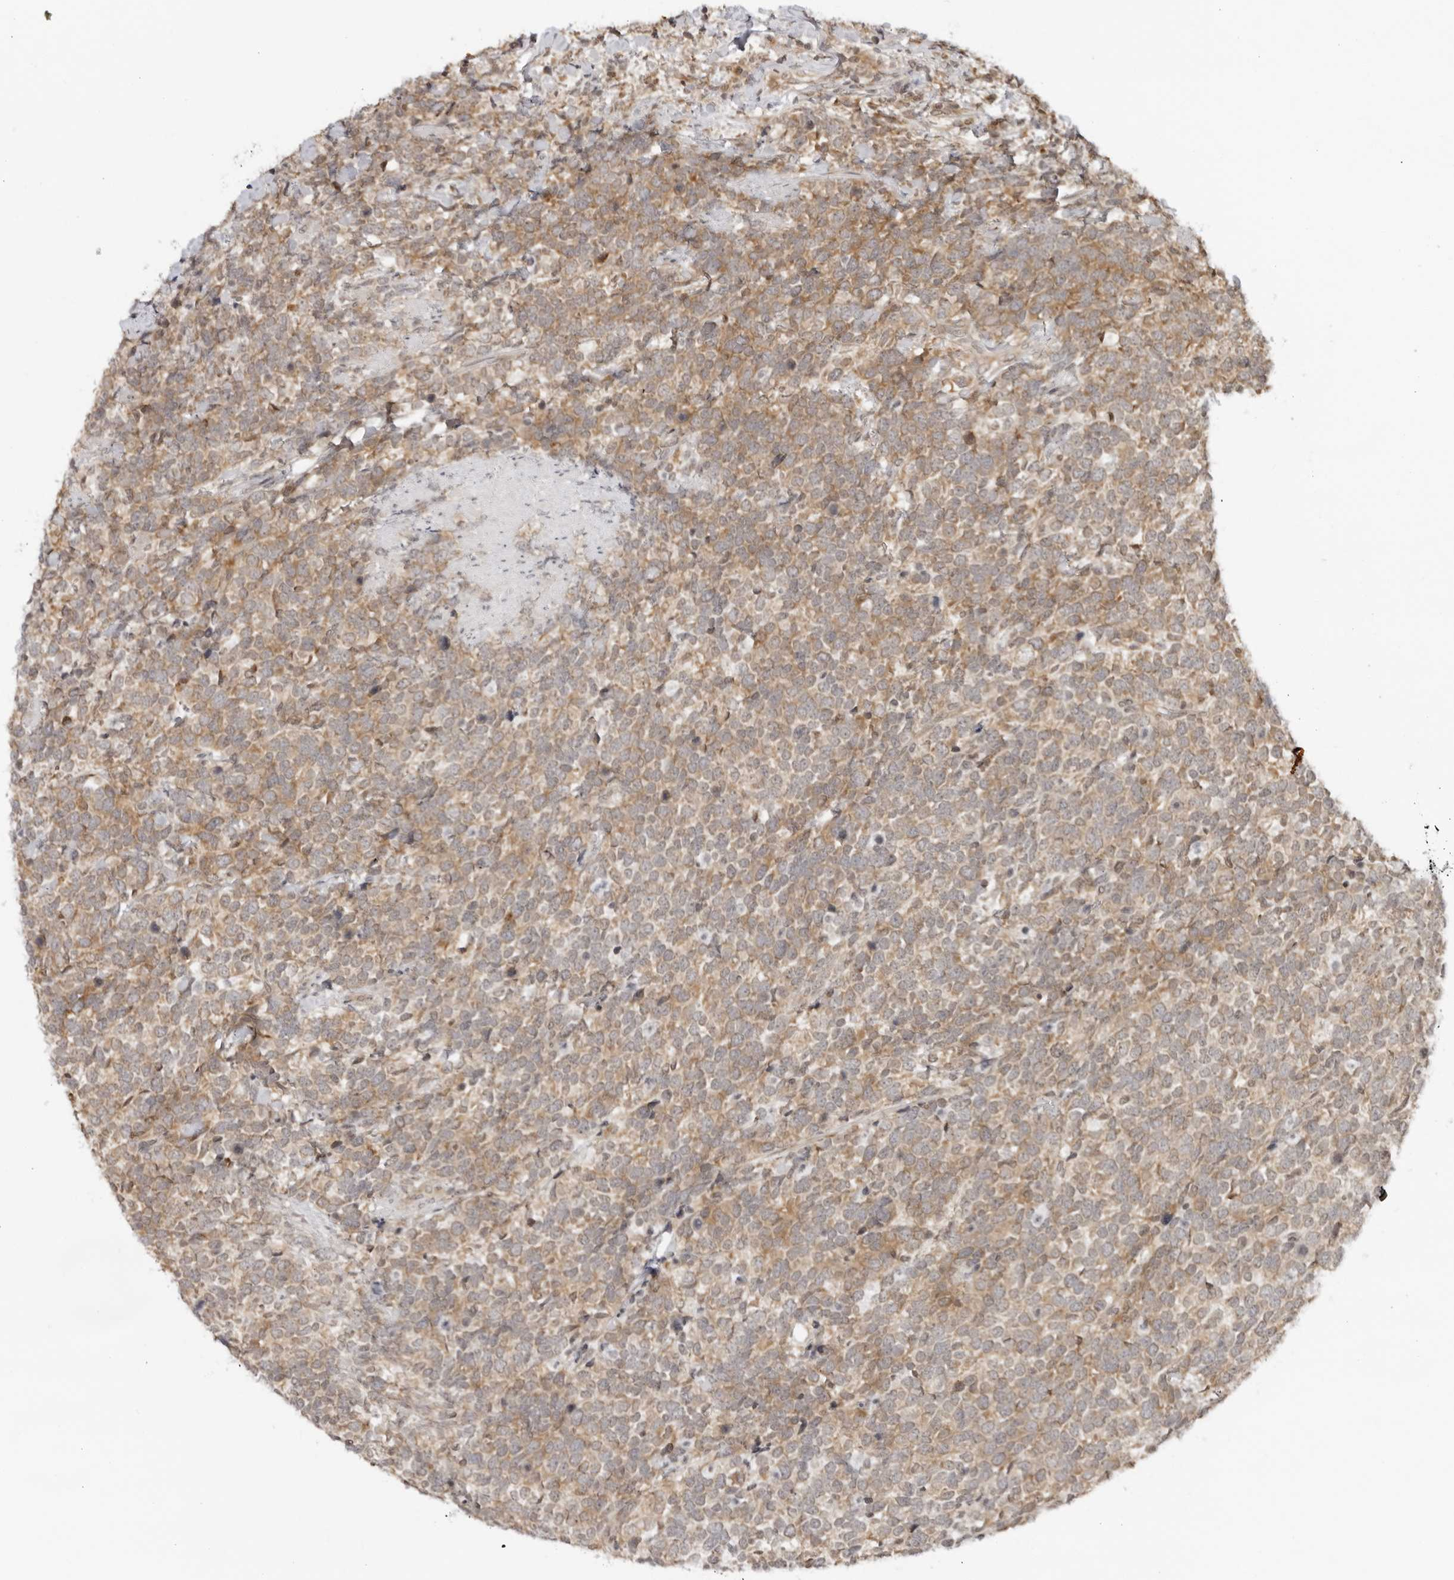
{"staining": {"intensity": "moderate", "quantity": ">75%", "location": "cytoplasmic/membranous"}, "tissue": "urothelial cancer", "cell_type": "Tumor cells", "image_type": "cancer", "snomed": [{"axis": "morphology", "description": "Urothelial carcinoma, High grade"}, {"axis": "topography", "description": "Urinary bladder"}], "caption": "The histopathology image shows immunohistochemical staining of urothelial cancer. There is moderate cytoplasmic/membranous staining is identified in approximately >75% of tumor cells.", "gene": "PRRC2C", "patient": {"sex": "female", "age": 82}}